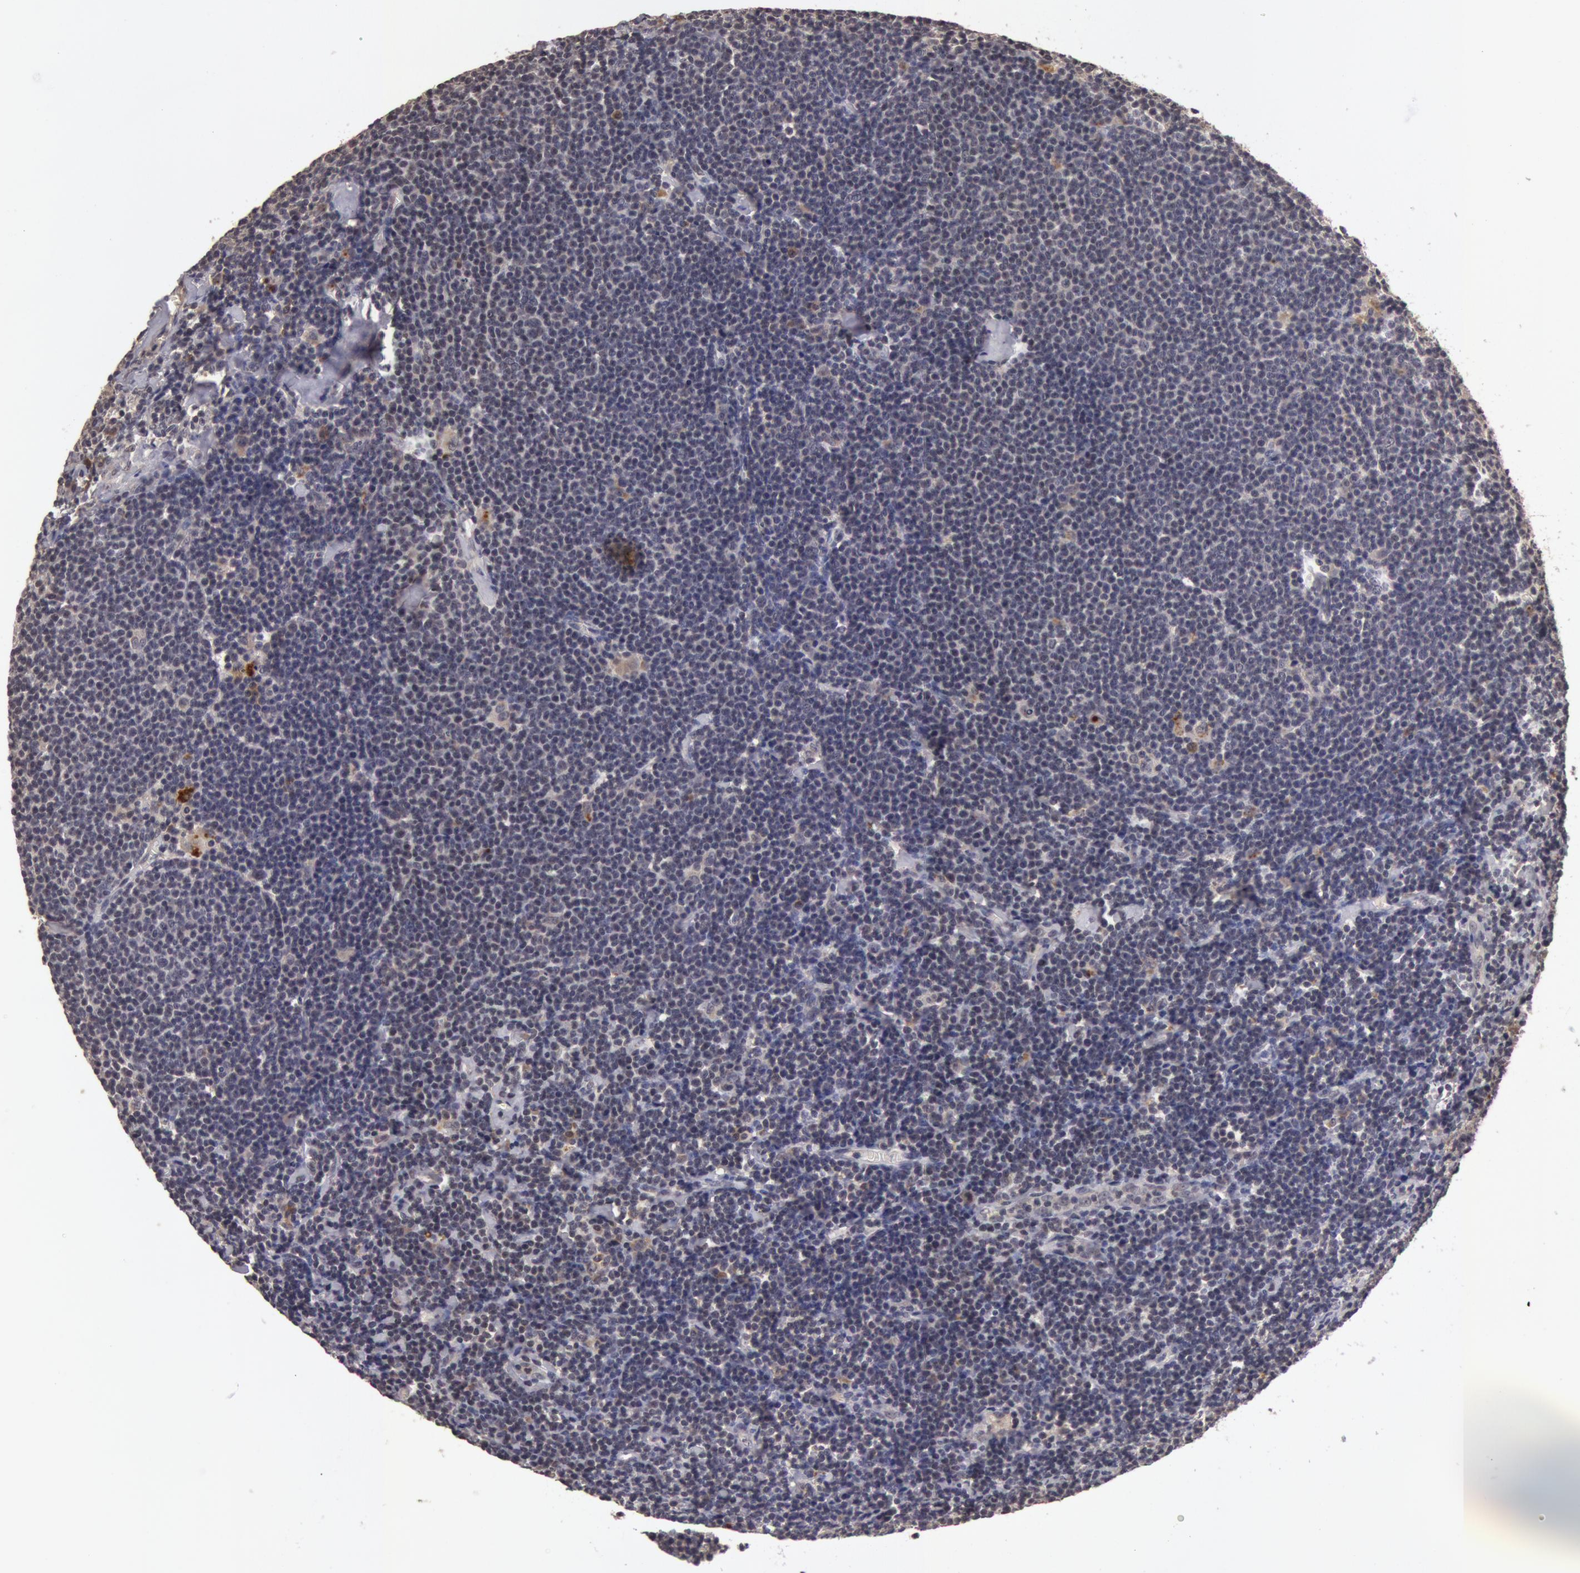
{"staining": {"intensity": "moderate", "quantity": "<25%", "location": "cytoplasmic/membranous"}, "tissue": "lymphoma", "cell_type": "Tumor cells", "image_type": "cancer", "snomed": [{"axis": "morphology", "description": "Malignant lymphoma, non-Hodgkin's type, Low grade"}, {"axis": "topography", "description": "Lymph node"}], "caption": "High-magnification brightfield microscopy of low-grade malignant lymphoma, non-Hodgkin's type stained with DAB (3,3'-diaminobenzidine) (brown) and counterstained with hematoxylin (blue). tumor cells exhibit moderate cytoplasmic/membranous expression is appreciated in about<25% of cells. (DAB (3,3'-diaminobenzidine) = brown stain, brightfield microscopy at high magnification).", "gene": "BCHE", "patient": {"sex": "male", "age": 65}}